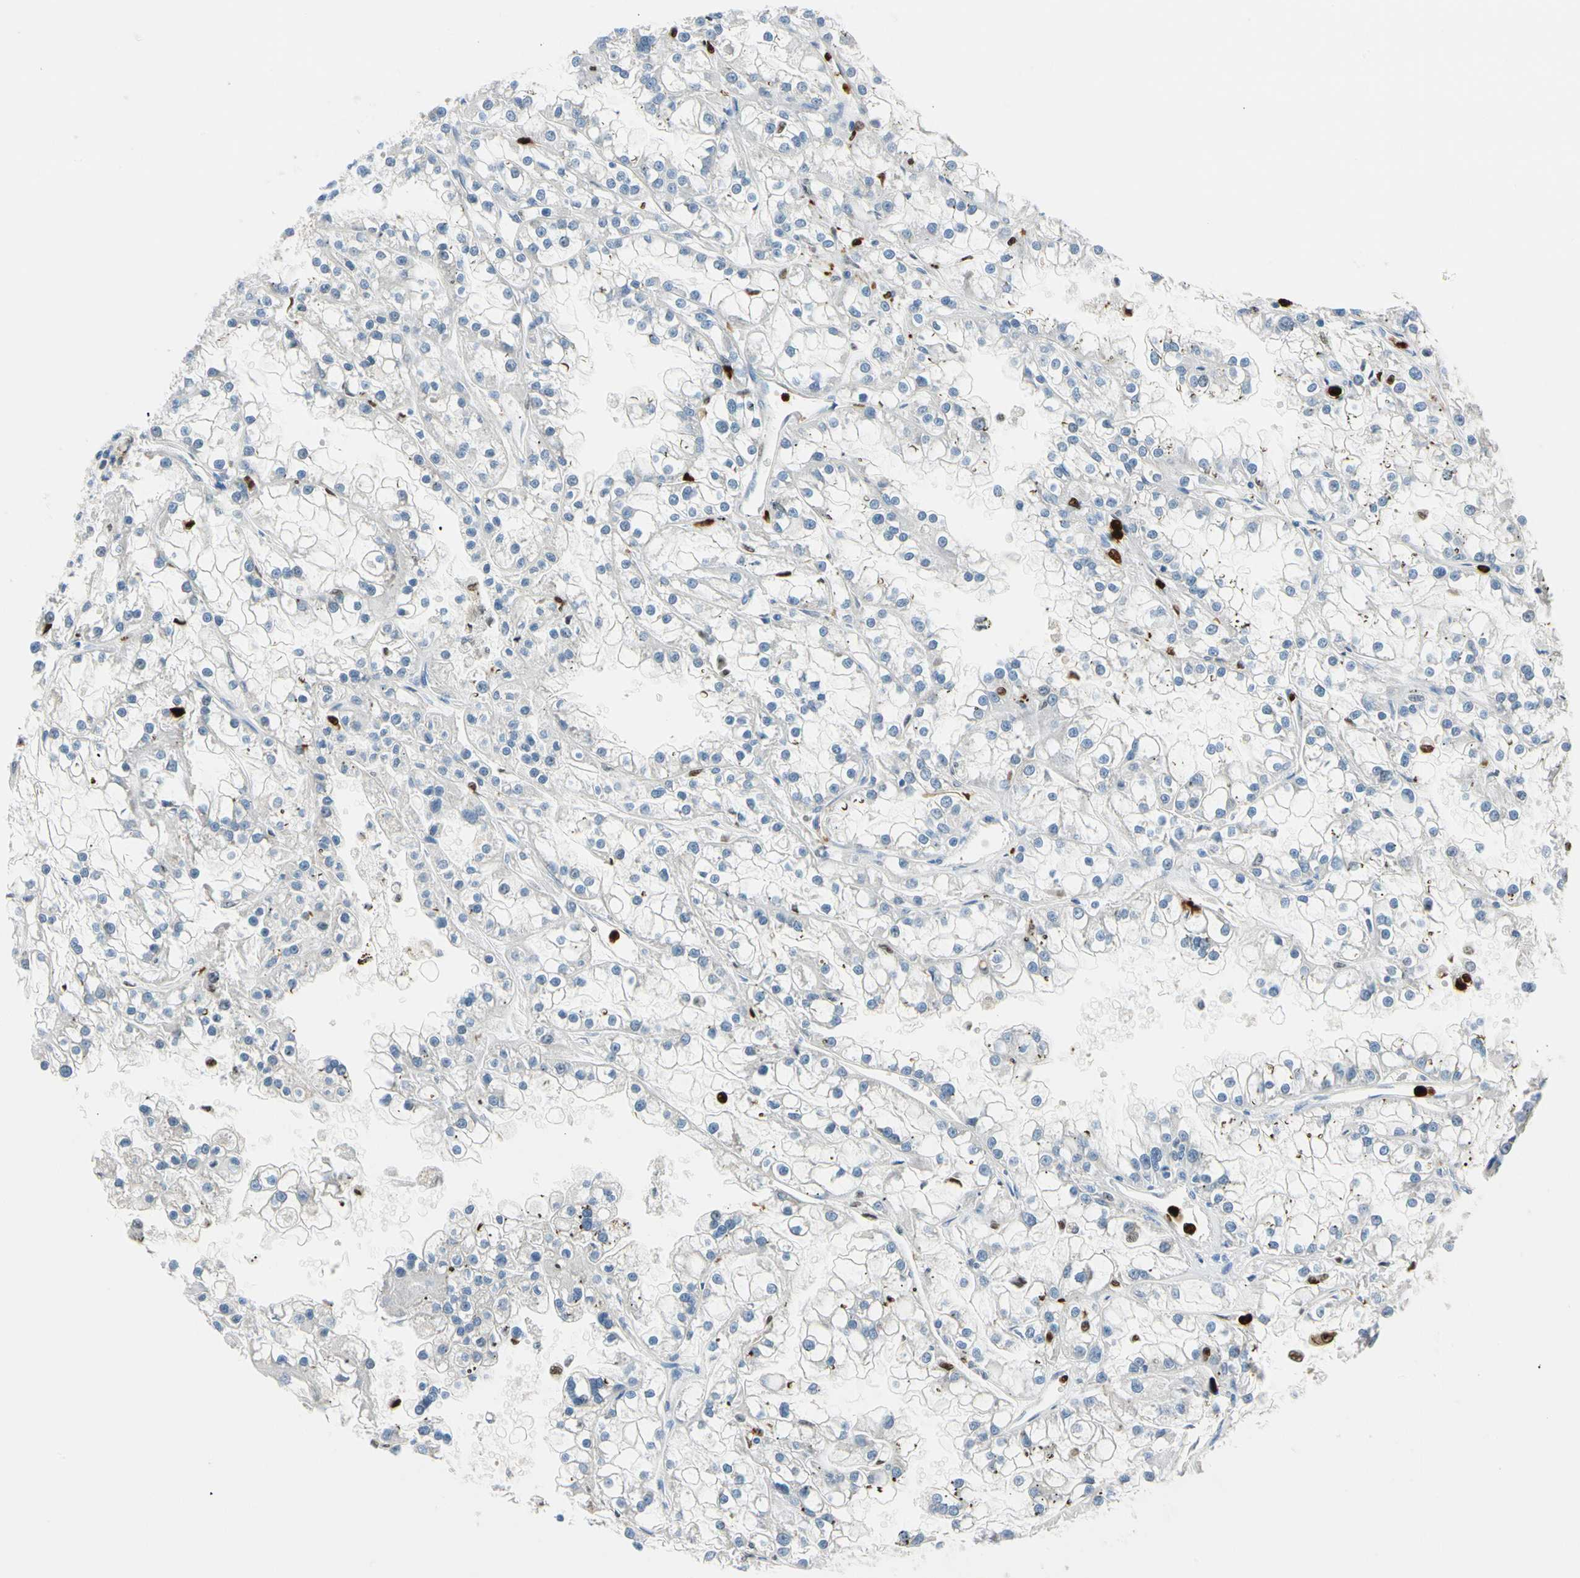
{"staining": {"intensity": "weak", "quantity": "<25%", "location": "cytoplasmic/membranous"}, "tissue": "renal cancer", "cell_type": "Tumor cells", "image_type": "cancer", "snomed": [{"axis": "morphology", "description": "Adenocarcinoma, NOS"}, {"axis": "topography", "description": "Kidney"}], "caption": "IHC of adenocarcinoma (renal) reveals no staining in tumor cells.", "gene": "TRAF5", "patient": {"sex": "female", "age": 52}}